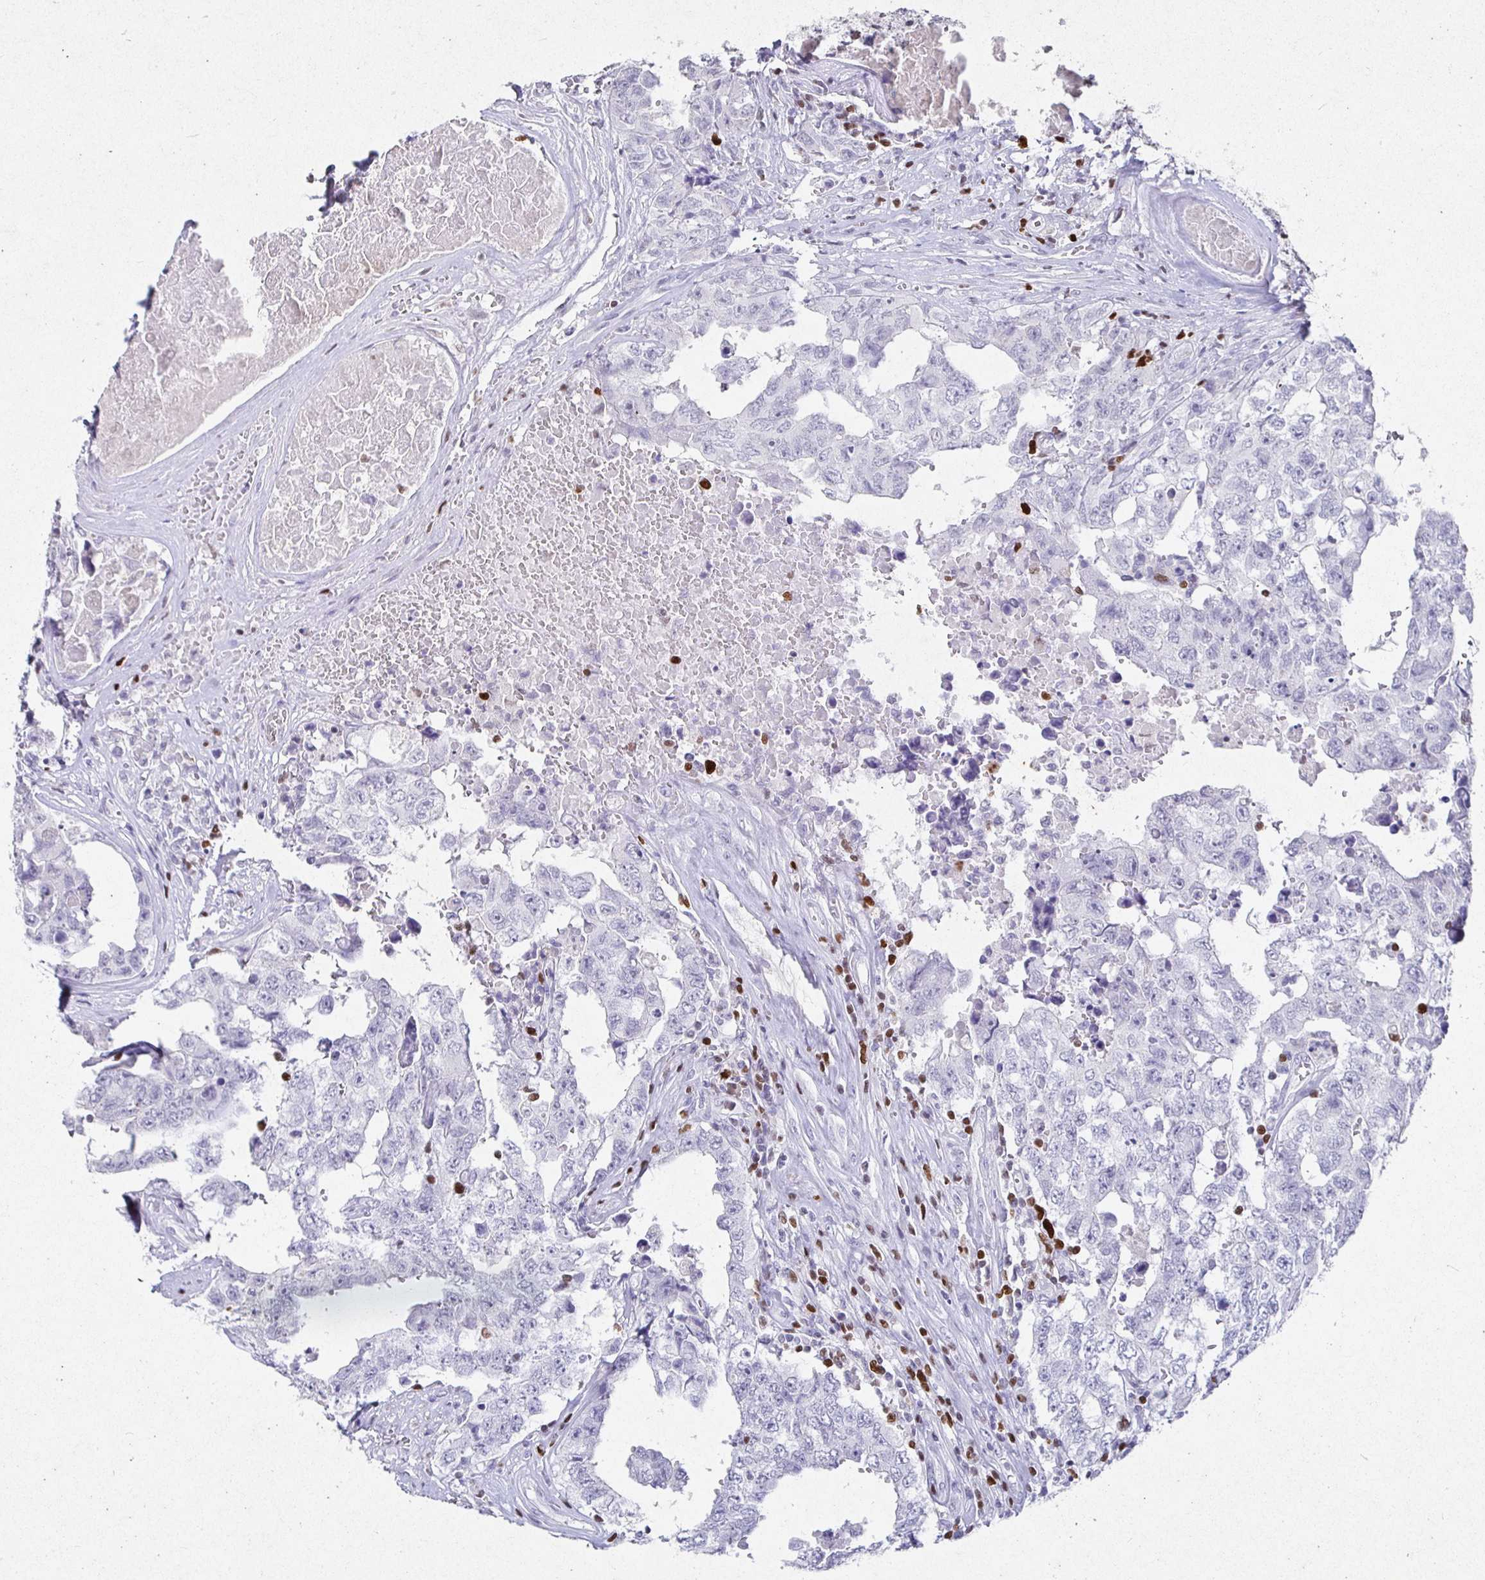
{"staining": {"intensity": "negative", "quantity": "none", "location": "none"}, "tissue": "testis cancer", "cell_type": "Tumor cells", "image_type": "cancer", "snomed": [{"axis": "morphology", "description": "Normal tissue, NOS"}, {"axis": "morphology", "description": "Carcinoma, Embryonal, NOS"}, {"axis": "topography", "description": "Testis"}, {"axis": "topography", "description": "Epididymis"}], "caption": "Testis embryonal carcinoma stained for a protein using IHC displays no positivity tumor cells.", "gene": "SATB1", "patient": {"sex": "male", "age": 25}}